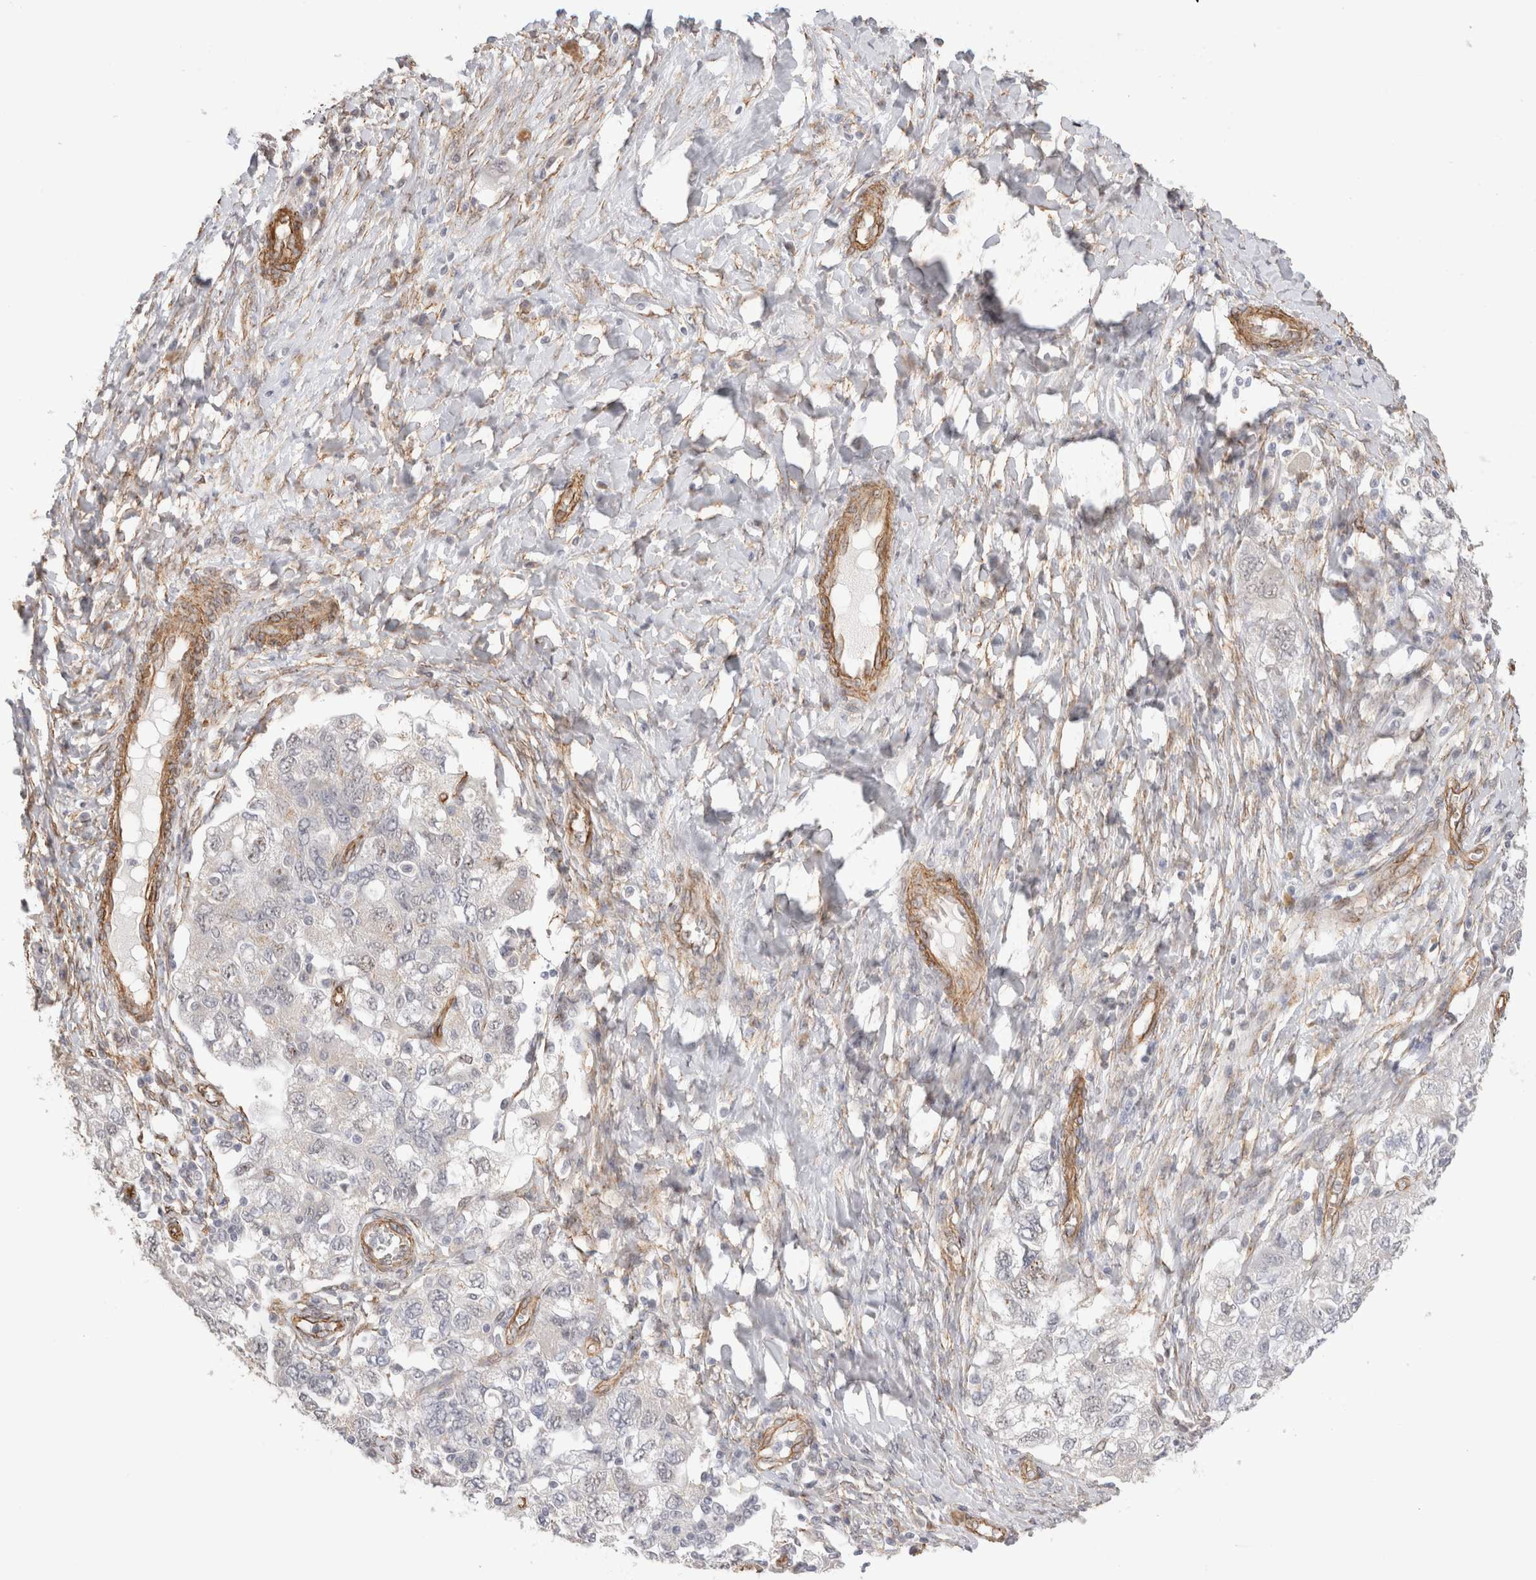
{"staining": {"intensity": "negative", "quantity": "none", "location": "none"}, "tissue": "ovarian cancer", "cell_type": "Tumor cells", "image_type": "cancer", "snomed": [{"axis": "morphology", "description": "Carcinoma, NOS"}, {"axis": "morphology", "description": "Cystadenocarcinoma, serous, NOS"}, {"axis": "topography", "description": "Ovary"}], "caption": "Immunohistochemistry (IHC) histopathology image of human ovarian cancer (serous cystadenocarcinoma) stained for a protein (brown), which displays no expression in tumor cells.", "gene": "CAAP1", "patient": {"sex": "female", "age": 69}}